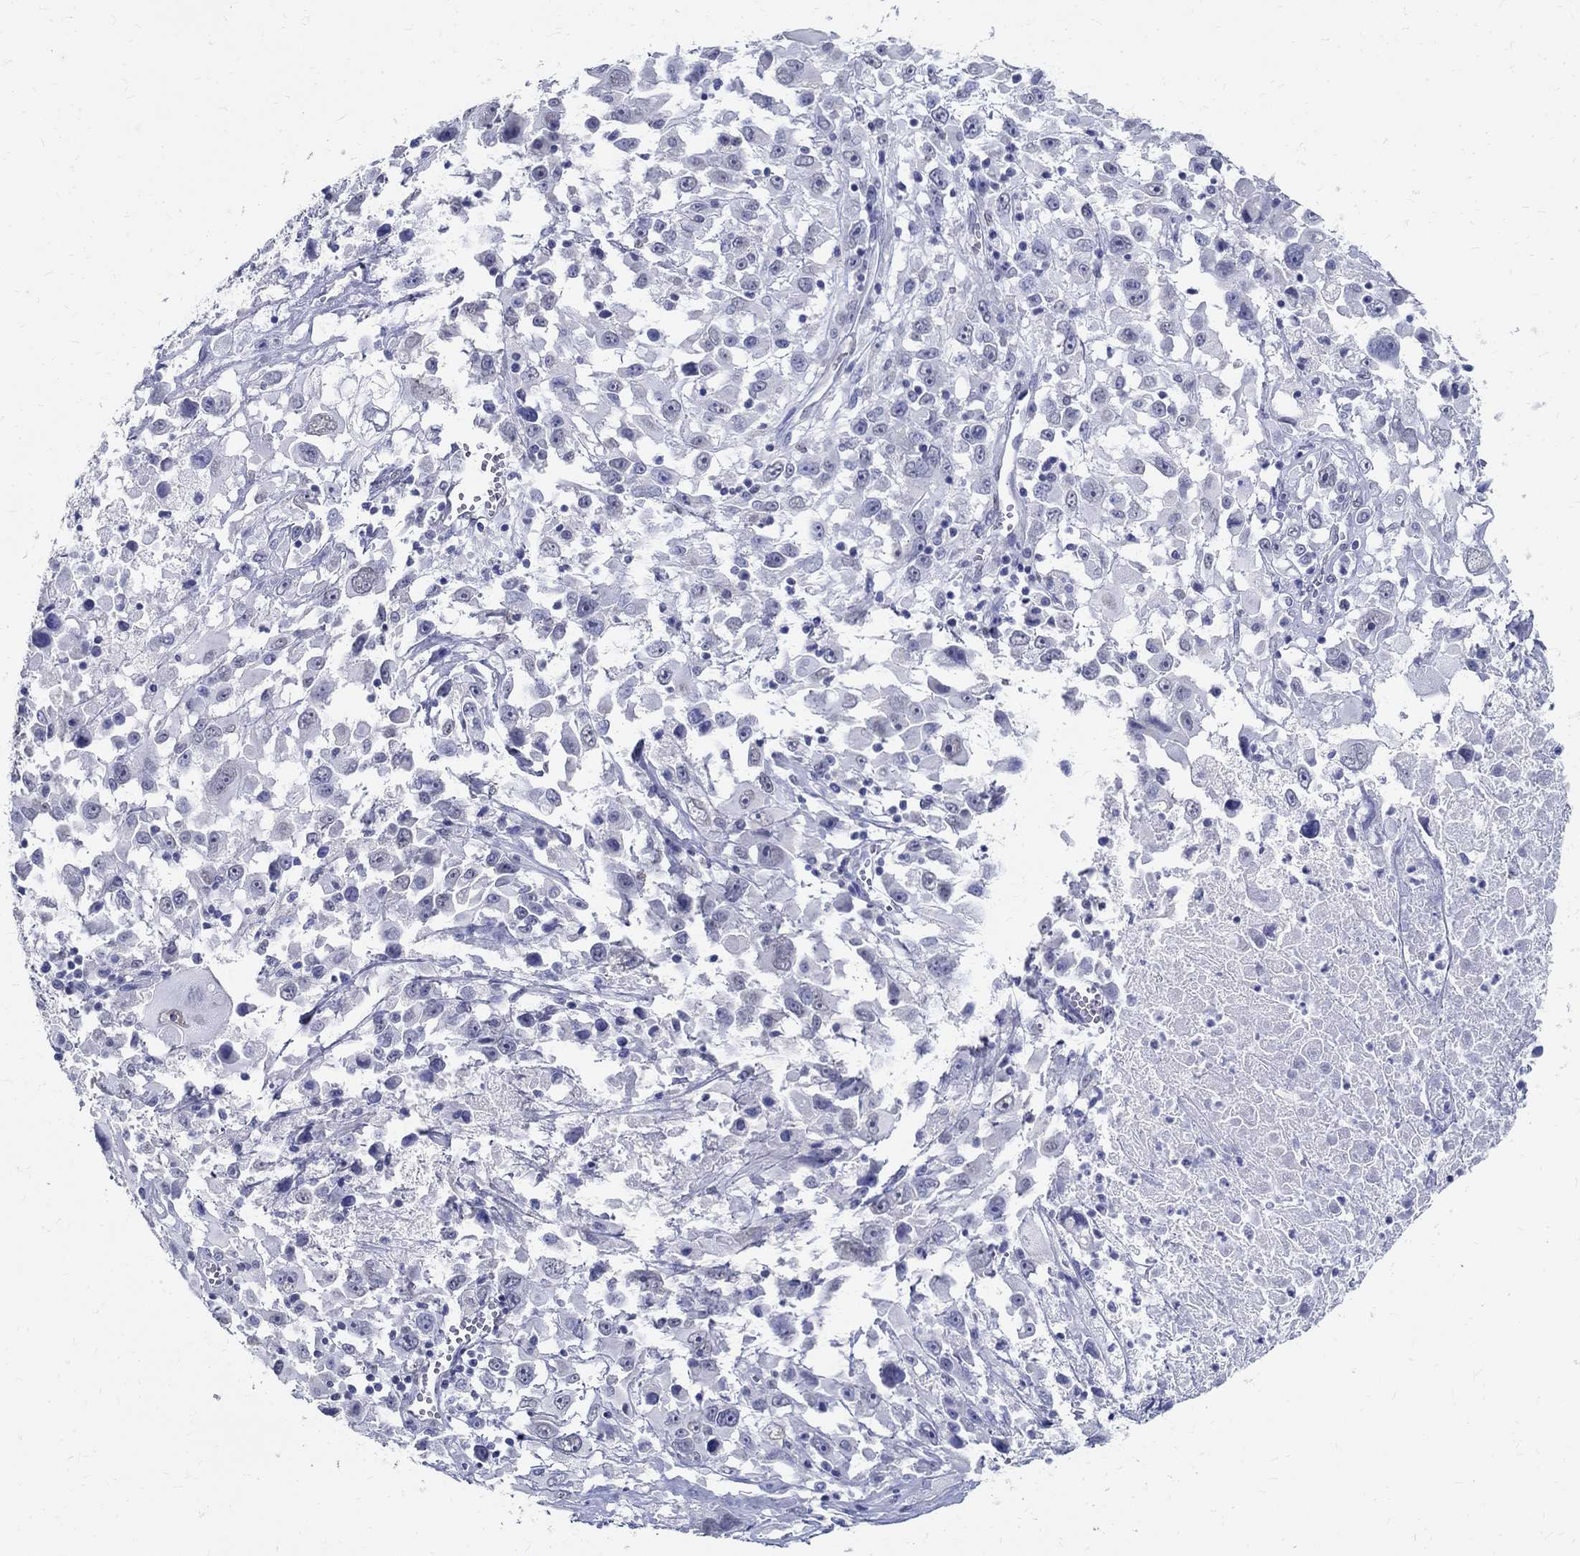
{"staining": {"intensity": "negative", "quantity": "none", "location": "none"}, "tissue": "melanoma", "cell_type": "Tumor cells", "image_type": "cancer", "snomed": [{"axis": "morphology", "description": "Malignant melanoma, Metastatic site"}, {"axis": "topography", "description": "Lymph node"}], "caption": "Tumor cells show no significant staining in malignant melanoma (metastatic site). Brightfield microscopy of IHC stained with DAB (brown) and hematoxylin (blue), captured at high magnification.", "gene": "TSPAN16", "patient": {"sex": "male", "age": 50}}